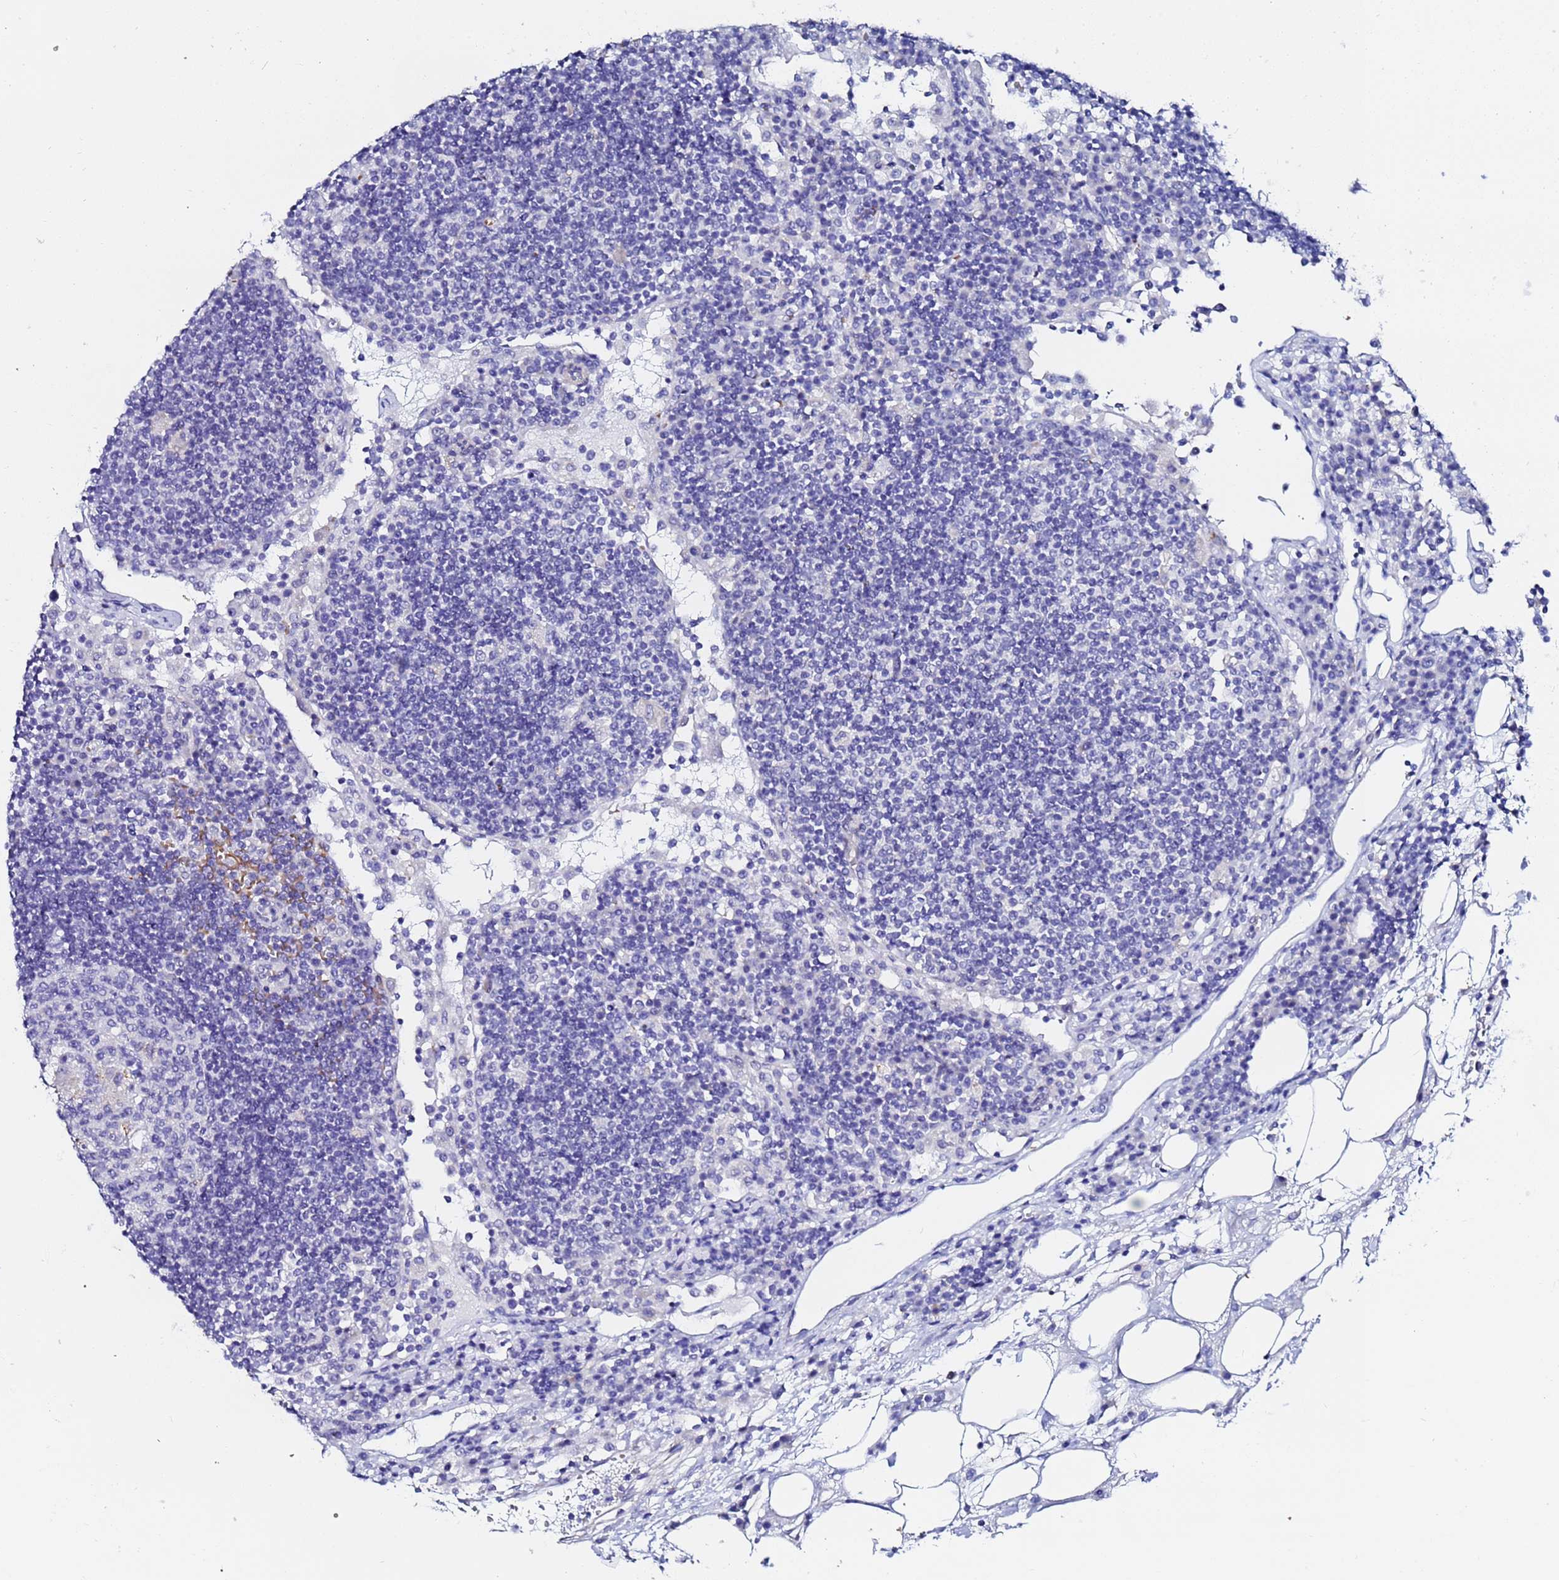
{"staining": {"intensity": "negative", "quantity": "none", "location": "none"}, "tissue": "lymph node", "cell_type": "Germinal center cells", "image_type": "normal", "snomed": [{"axis": "morphology", "description": "Normal tissue, NOS"}, {"axis": "topography", "description": "Lymph node"}], "caption": "A high-resolution image shows immunohistochemistry (IHC) staining of normal lymph node, which demonstrates no significant positivity in germinal center cells.", "gene": "ZNF26", "patient": {"sex": "female", "age": 53}}